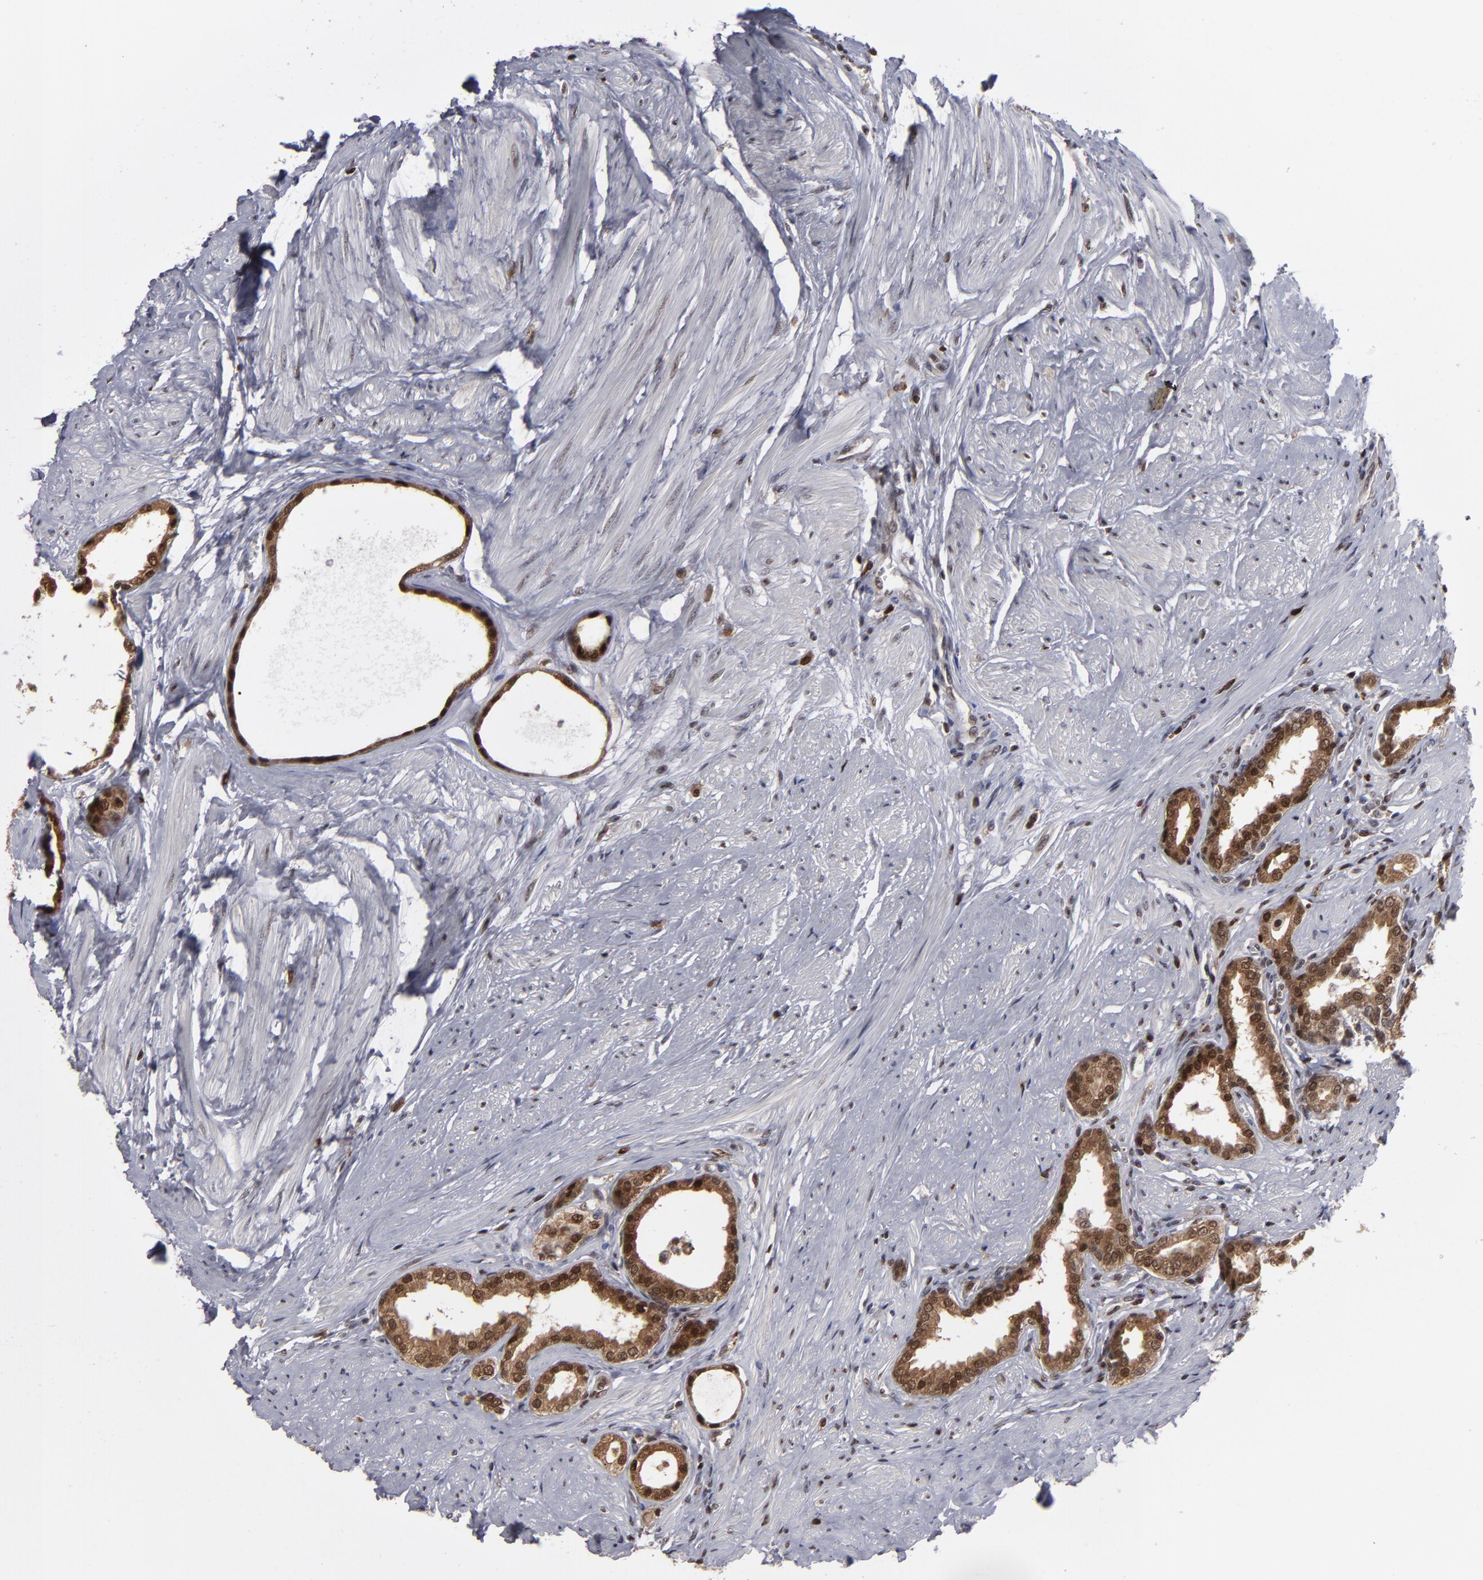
{"staining": {"intensity": "moderate", "quantity": ">75%", "location": "cytoplasmic/membranous,nuclear"}, "tissue": "prostate", "cell_type": "Glandular cells", "image_type": "normal", "snomed": [{"axis": "morphology", "description": "Normal tissue, NOS"}, {"axis": "topography", "description": "Prostate"}], "caption": "The photomicrograph demonstrates a brown stain indicating the presence of a protein in the cytoplasmic/membranous,nuclear of glandular cells in prostate. The staining was performed using DAB (3,3'-diaminobenzidine) to visualize the protein expression in brown, while the nuclei were stained in blue with hematoxylin (Magnification: 20x).", "gene": "GSR", "patient": {"sex": "male", "age": 64}}